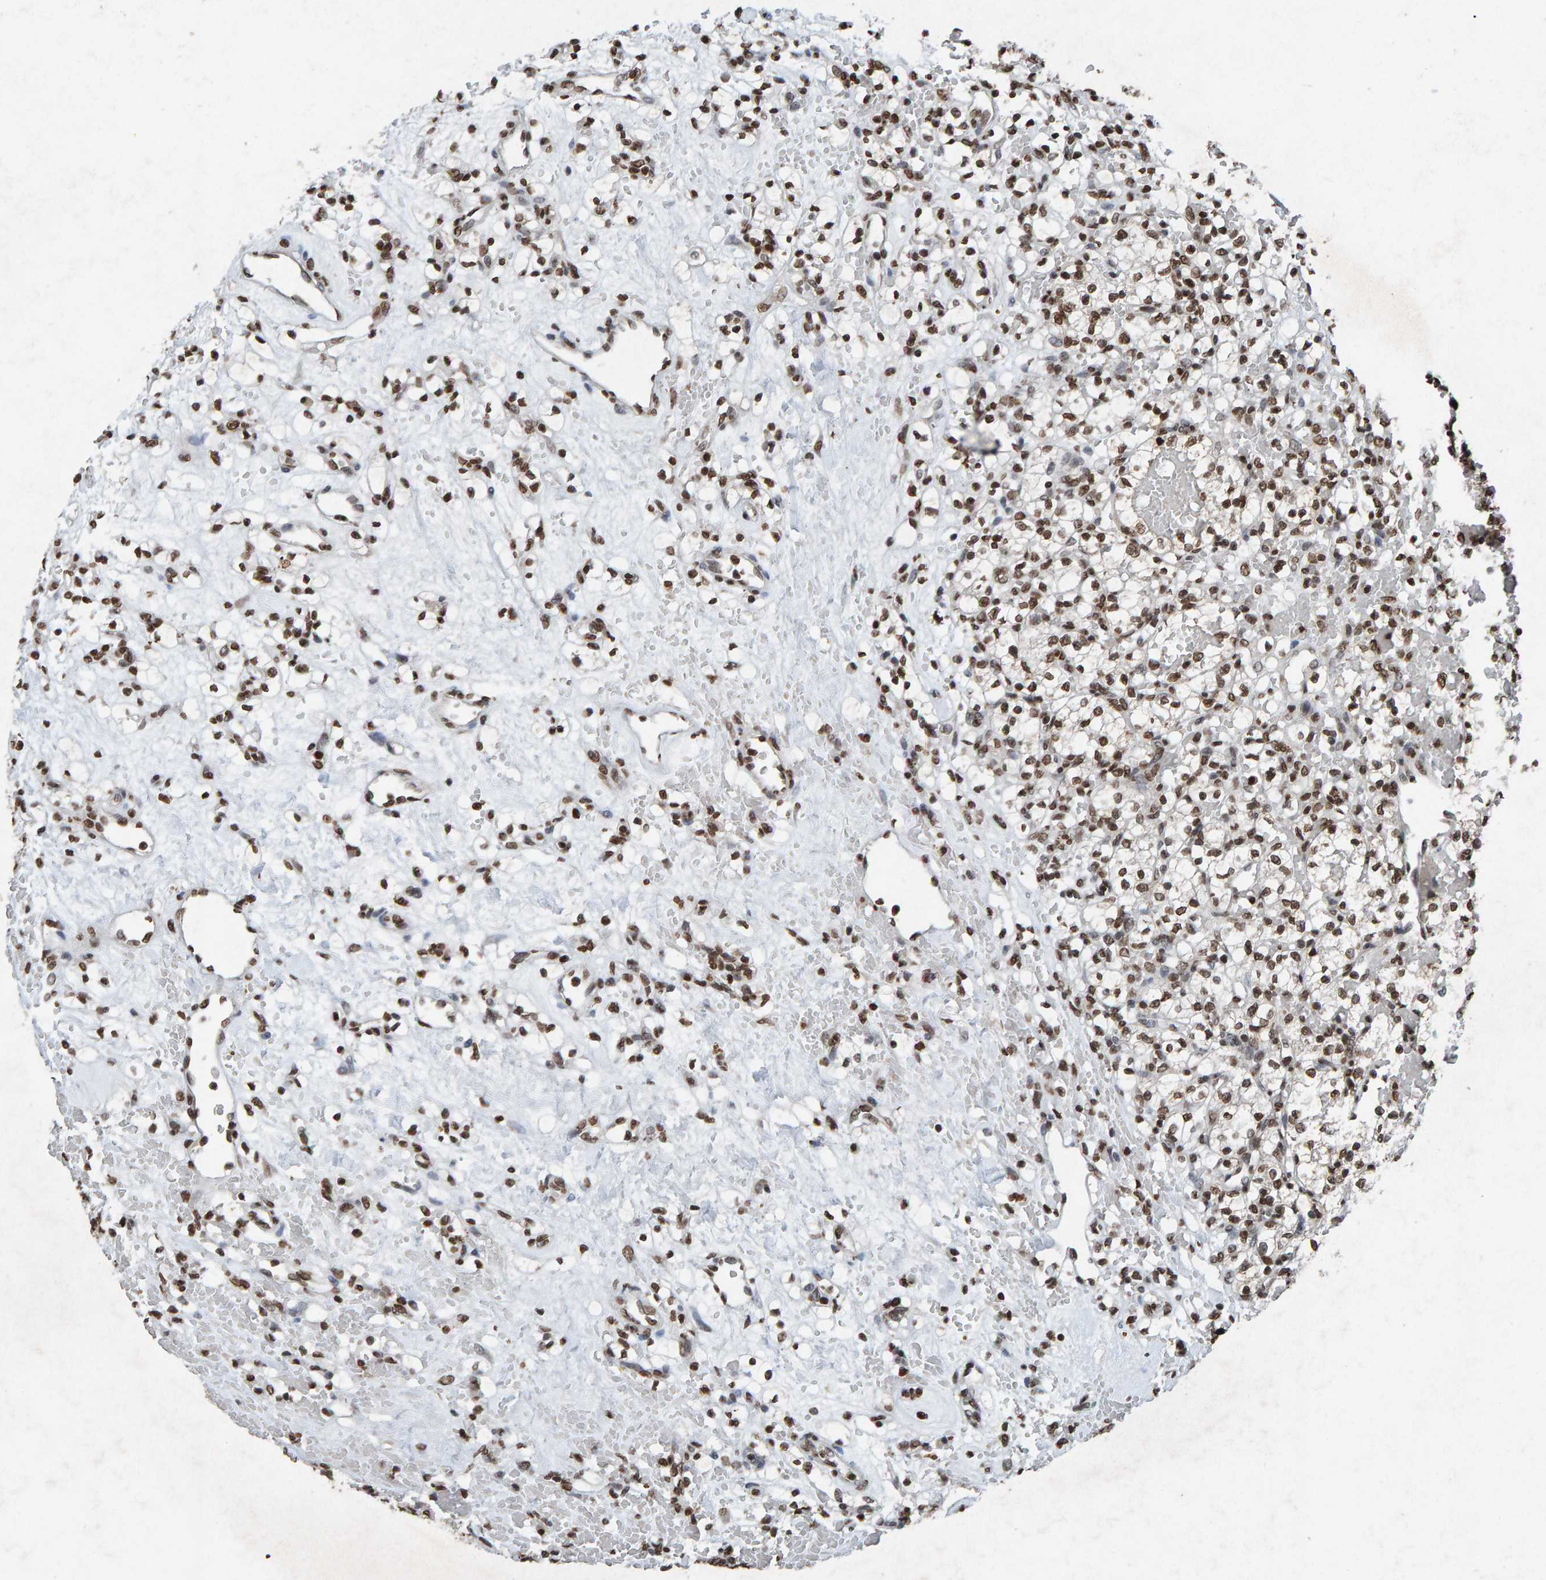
{"staining": {"intensity": "moderate", "quantity": ">75%", "location": "nuclear"}, "tissue": "renal cancer", "cell_type": "Tumor cells", "image_type": "cancer", "snomed": [{"axis": "morphology", "description": "Adenocarcinoma, NOS"}, {"axis": "topography", "description": "Kidney"}], "caption": "Renal cancer stained with a protein marker reveals moderate staining in tumor cells.", "gene": "H2AZ1", "patient": {"sex": "female", "age": 60}}